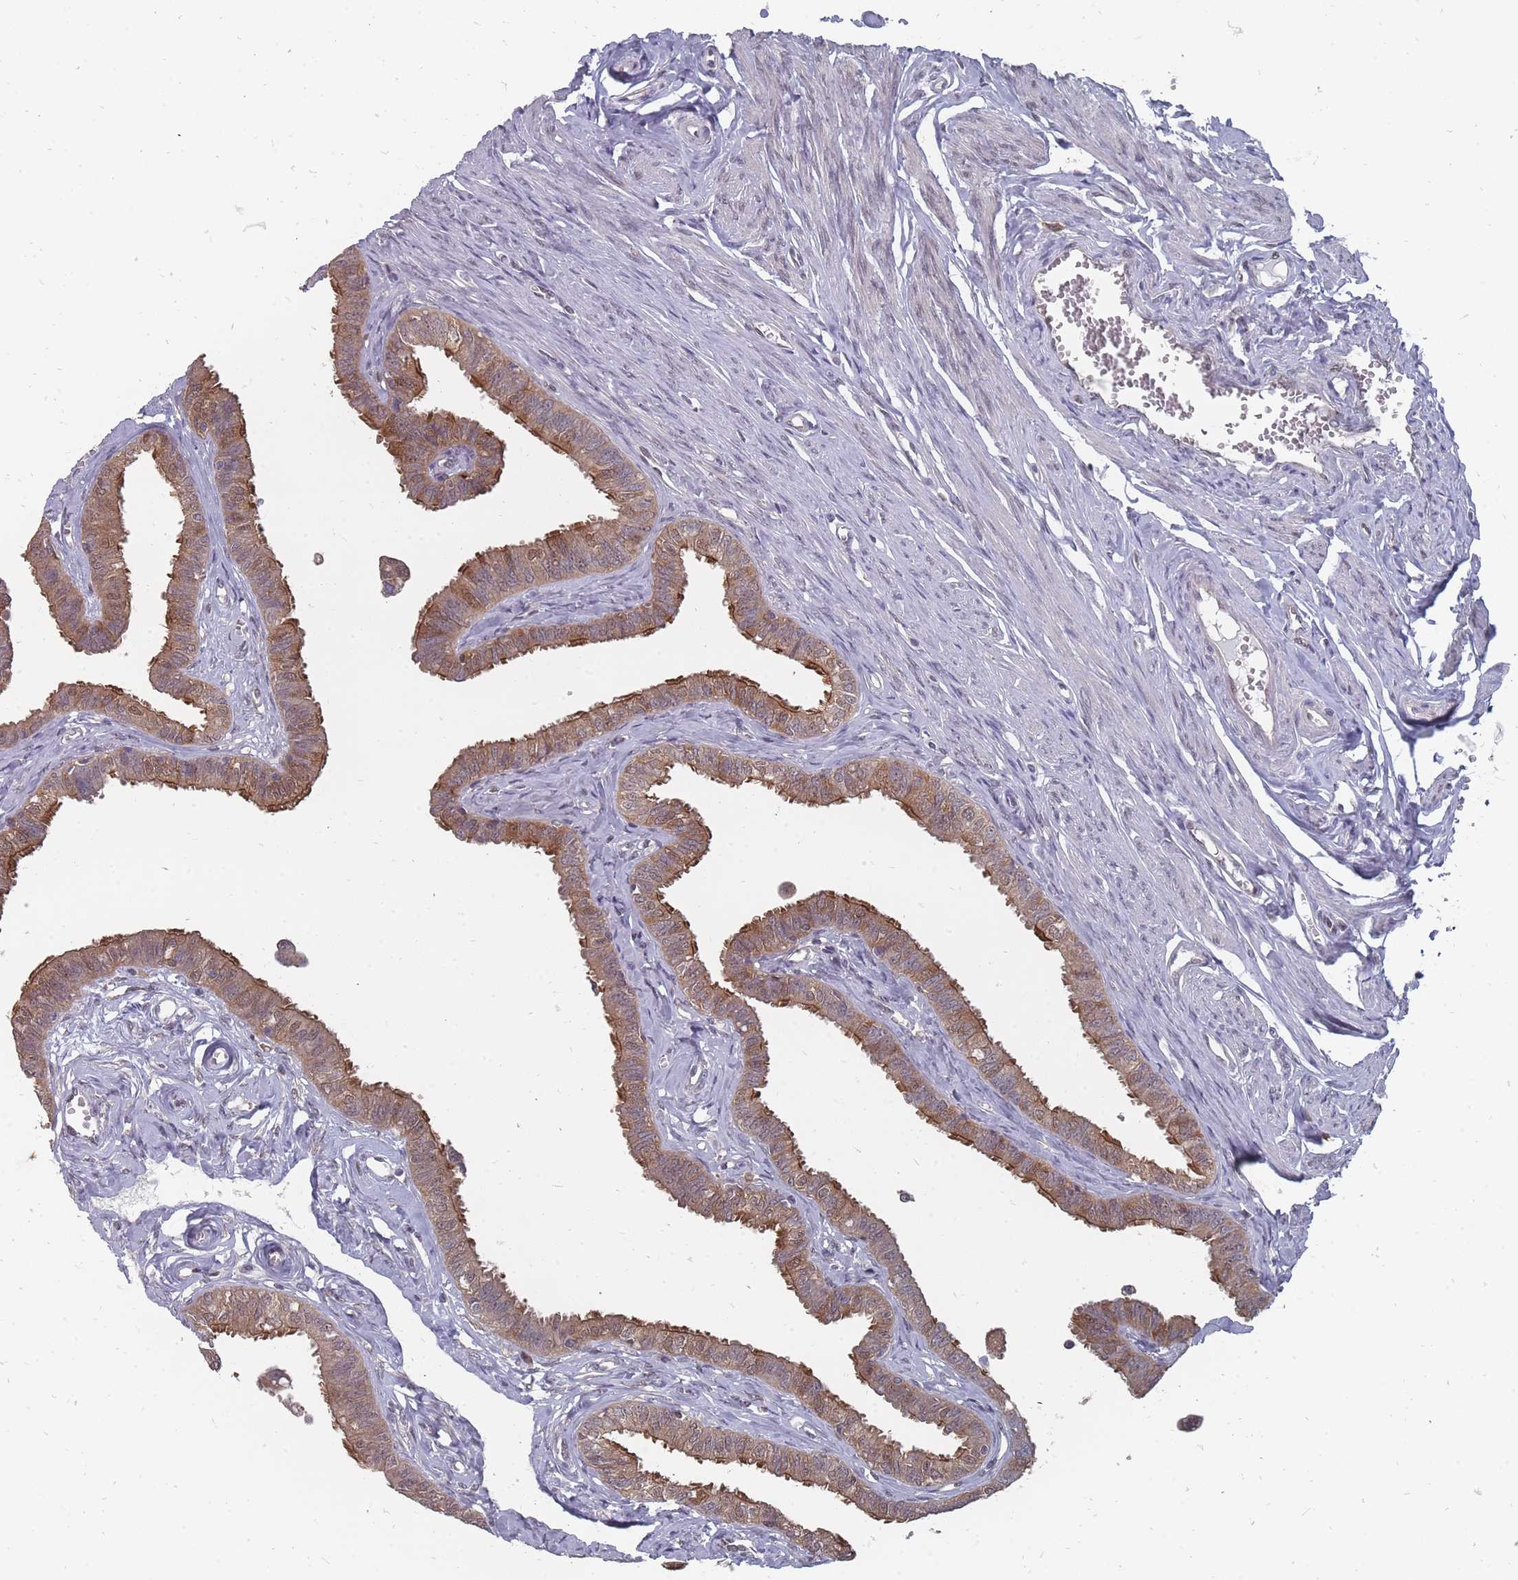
{"staining": {"intensity": "strong", "quantity": "25%-75%", "location": "cytoplasmic/membranous,nuclear"}, "tissue": "fallopian tube", "cell_type": "Glandular cells", "image_type": "normal", "snomed": [{"axis": "morphology", "description": "Normal tissue, NOS"}, {"axis": "morphology", "description": "Carcinoma, NOS"}, {"axis": "topography", "description": "Fallopian tube"}, {"axis": "topography", "description": "Ovary"}], "caption": "Fallopian tube stained with immunohistochemistry (IHC) displays strong cytoplasmic/membranous,nuclear staining in approximately 25%-75% of glandular cells. The staining was performed using DAB, with brown indicating positive protein expression. Nuclei are stained blue with hematoxylin.", "gene": "NKD1", "patient": {"sex": "female", "age": 59}}